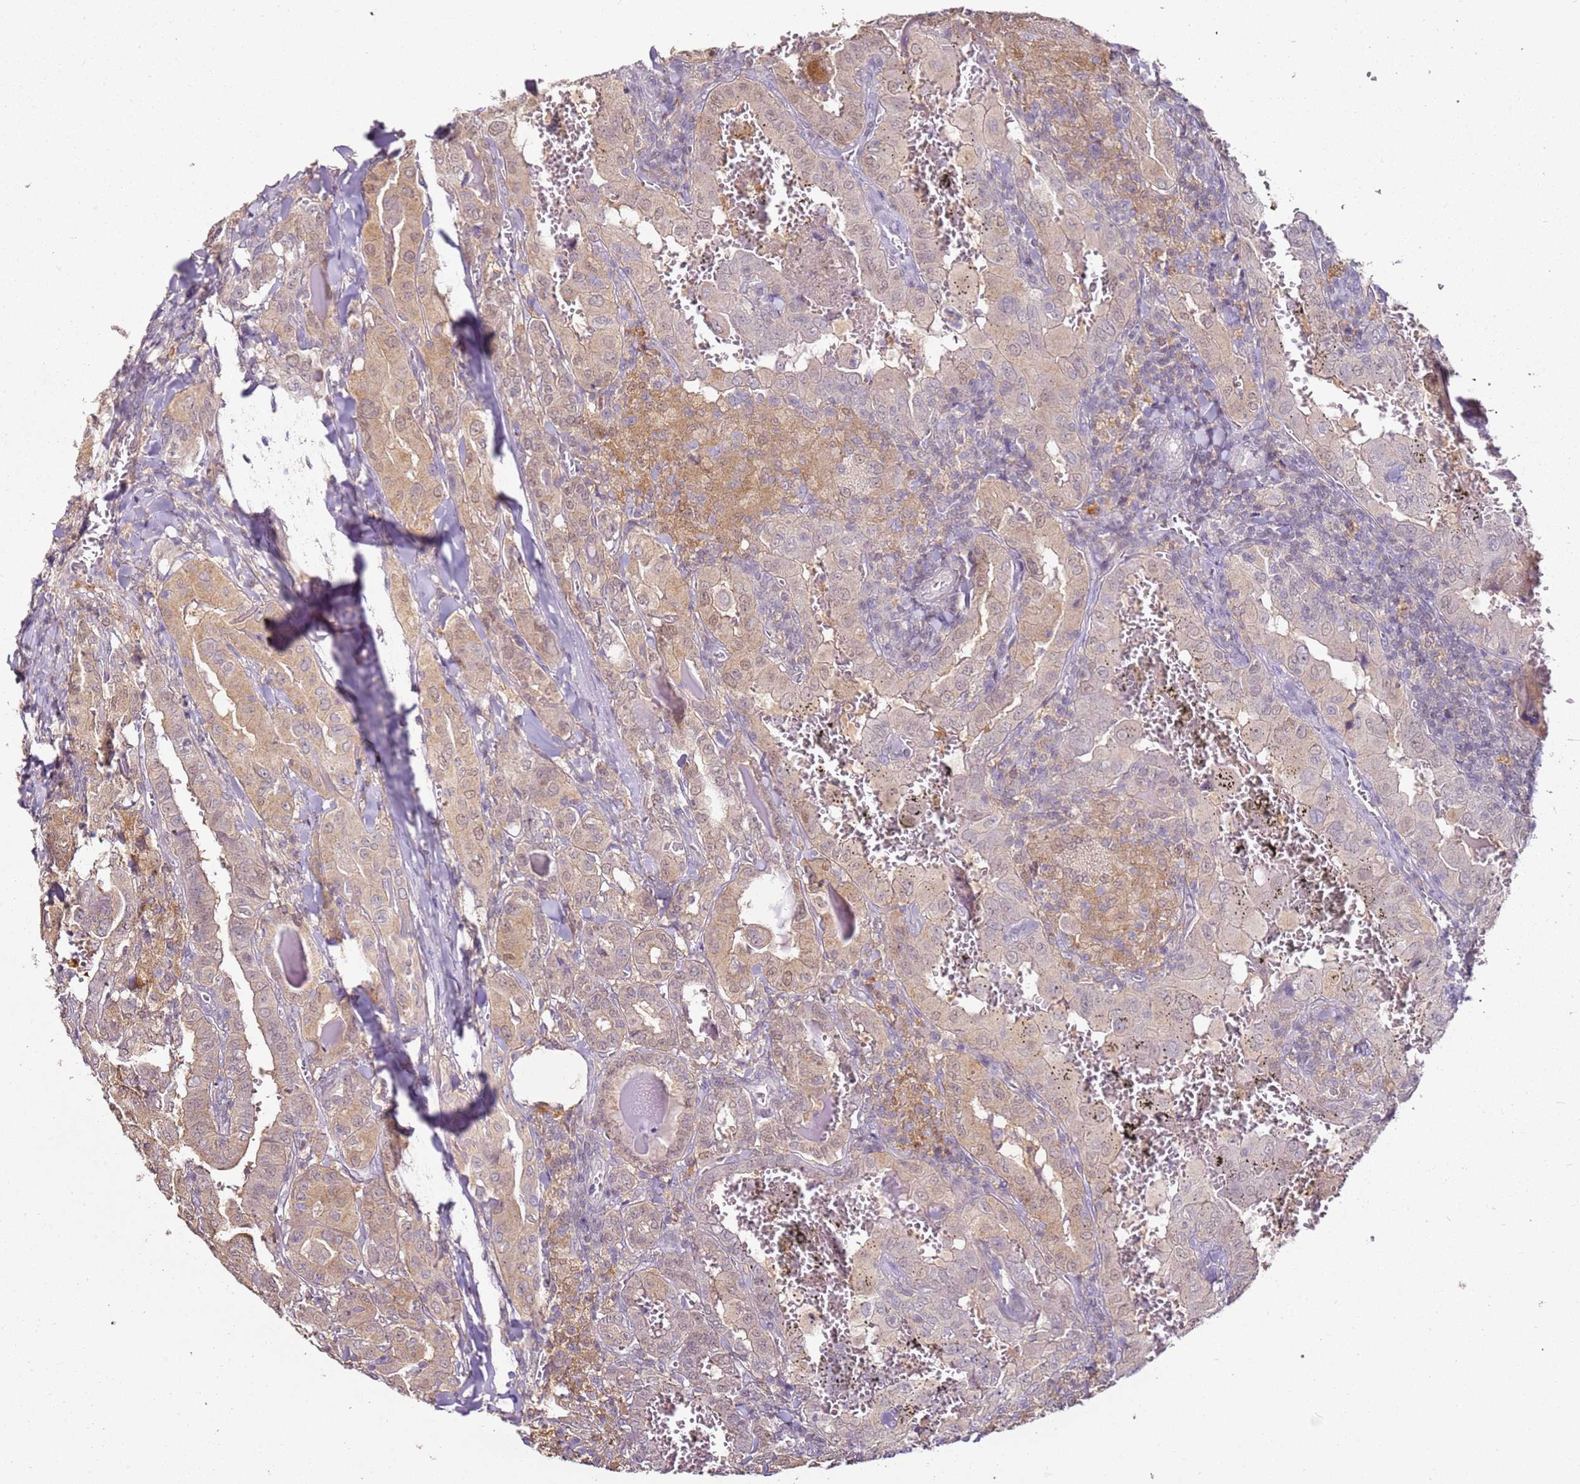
{"staining": {"intensity": "weak", "quantity": "25%-75%", "location": "cytoplasmic/membranous"}, "tissue": "thyroid cancer", "cell_type": "Tumor cells", "image_type": "cancer", "snomed": [{"axis": "morphology", "description": "Papillary adenocarcinoma, NOS"}, {"axis": "topography", "description": "Thyroid gland"}], "caption": "A high-resolution micrograph shows immunohistochemistry staining of thyroid papillary adenocarcinoma, which reveals weak cytoplasmic/membranous expression in about 25%-75% of tumor cells.", "gene": "MDH1", "patient": {"sex": "female", "age": 72}}